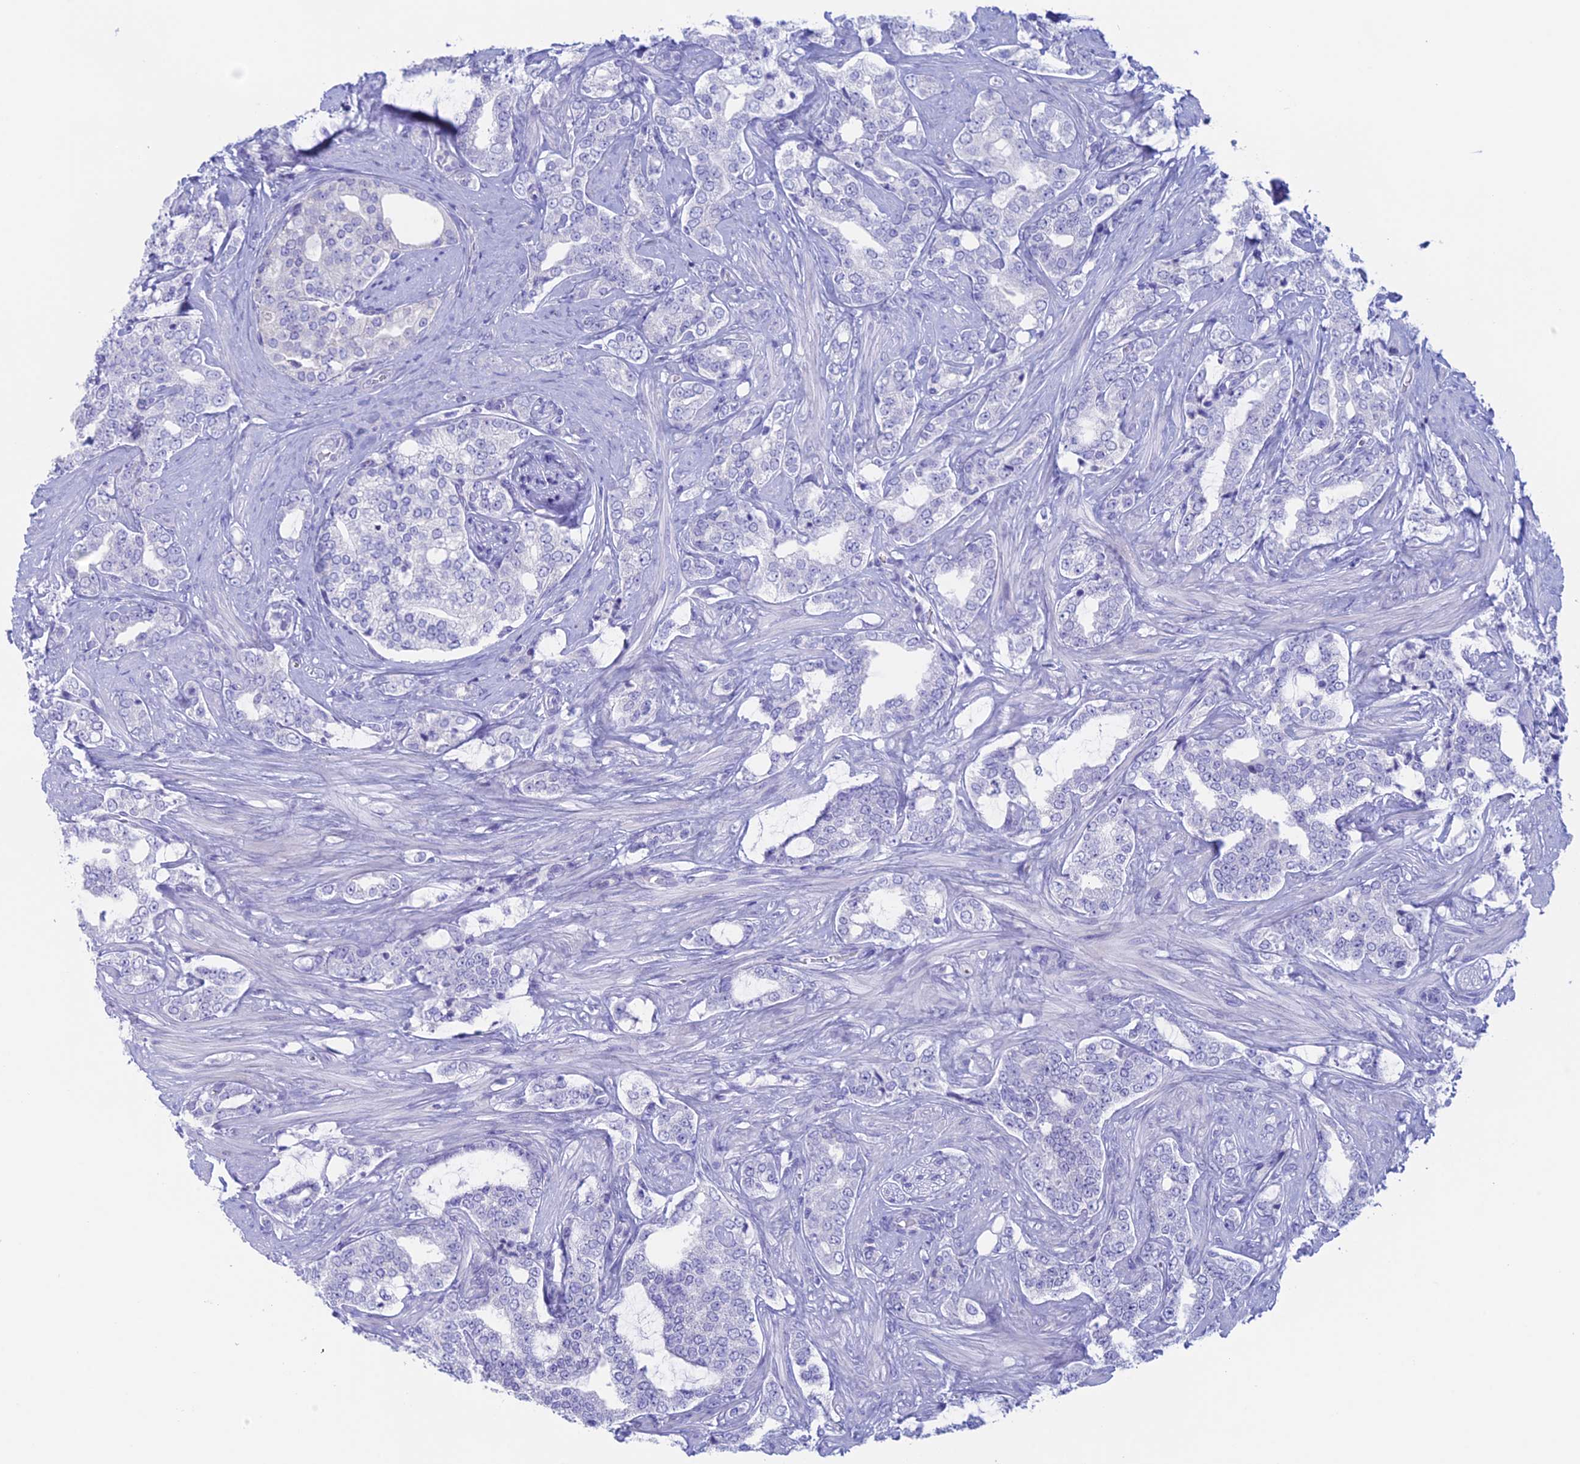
{"staining": {"intensity": "negative", "quantity": "none", "location": "none"}, "tissue": "prostate cancer", "cell_type": "Tumor cells", "image_type": "cancer", "snomed": [{"axis": "morphology", "description": "Adenocarcinoma, High grade"}, {"axis": "topography", "description": "Prostate"}], "caption": "Tumor cells show no significant positivity in prostate cancer. (DAB (3,3'-diaminobenzidine) immunohistochemistry visualized using brightfield microscopy, high magnification).", "gene": "RP1", "patient": {"sex": "male", "age": 64}}